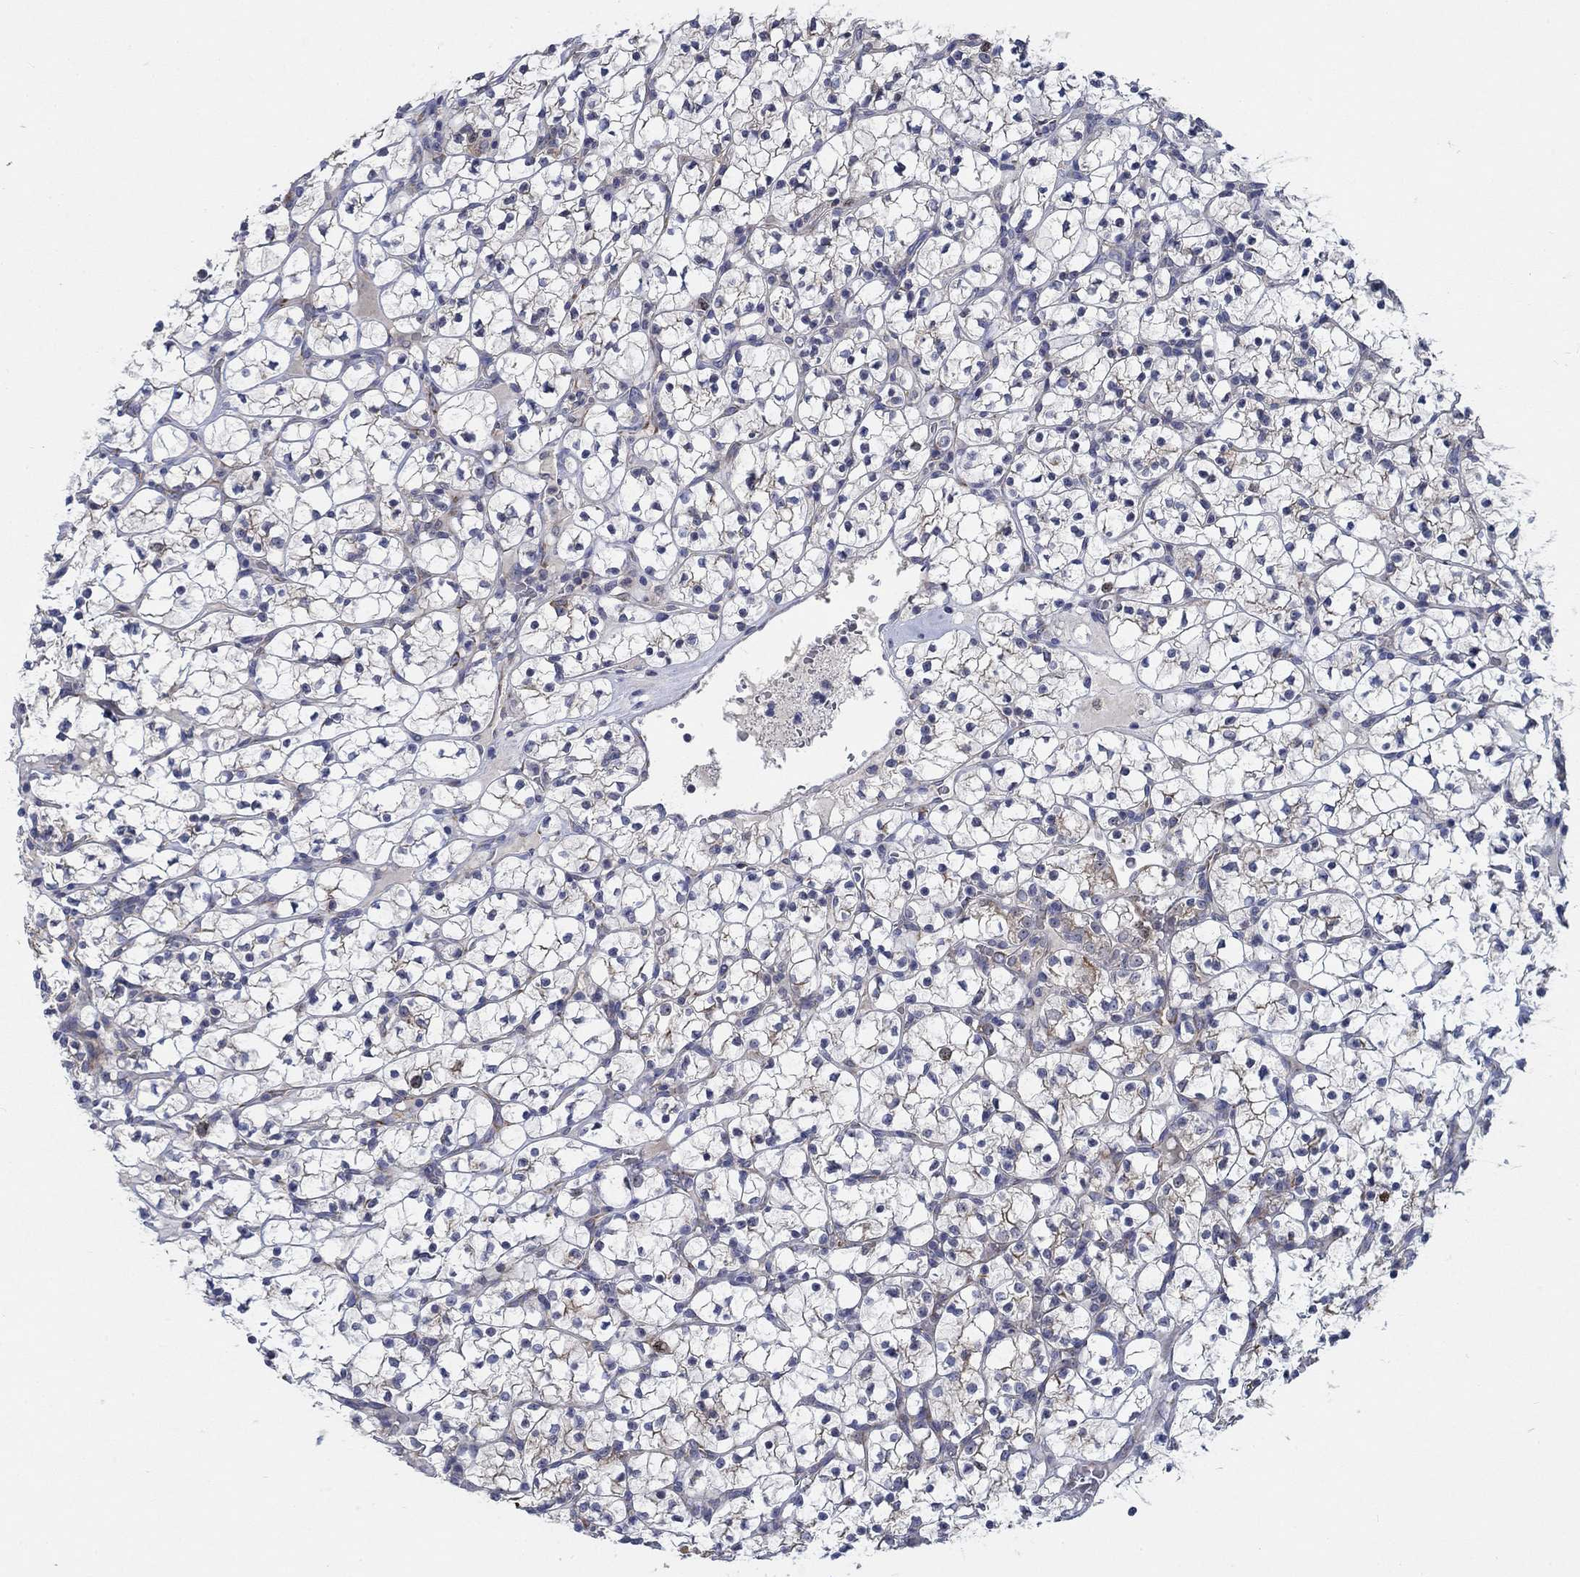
{"staining": {"intensity": "negative", "quantity": "none", "location": "none"}, "tissue": "renal cancer", "cell_type": "Tumor cells", "image_type": "cancer", "snomed": [{"axis": "morphology", "description": "Adenocarcinoma, NOS"}, {"axis": "topography", "description": "Kidney"}], "caption": "Photomicrograph shows no significant protein positivity in tumor cells of renal cancer.", "gene": "MMP24", "patient": {"sex": "female", "age": 89}}